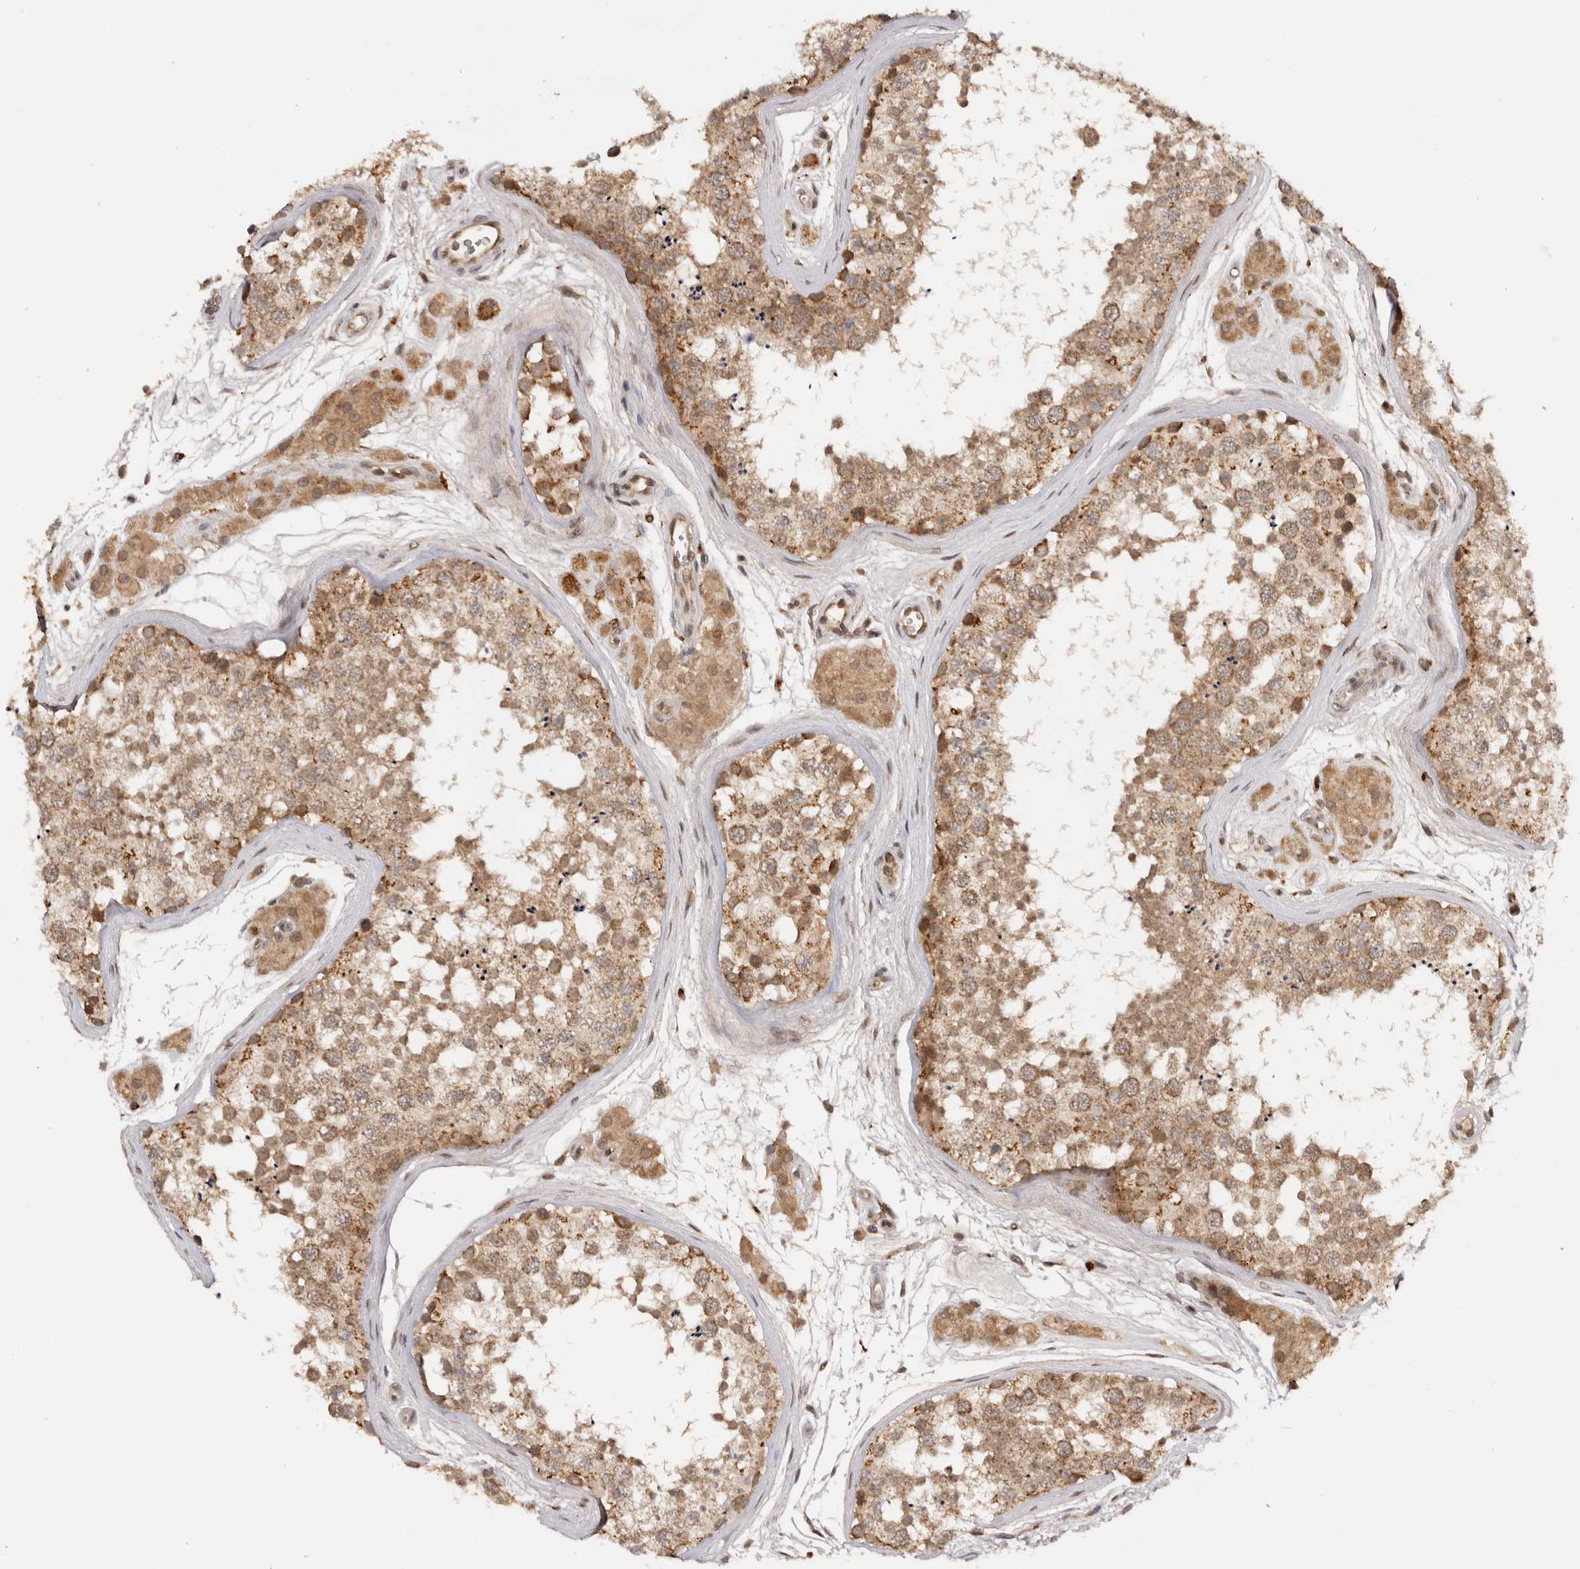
{"staining": {"intensity": "moderate", "quantity": ">75%", "location": "cytoplasmic/membranous"}, "tissue": "testis", "cell_type": "Cells in seminiferous ducts", "image_type": "normal", "snomed": [{"axis": "morphology", "description": "Normal tissue, NOS"}, {"axis": "topography", "description": "Testis"}], "caption": "Benign testis demonstrates moderate cytoplasmic/membranous positivity in approximately >75% of cells in seminiferous ducts (DAB = brown stain, brightfield microscopy at high magnification)..", "gene": "TARS2", "patient": {"sex": "male", "age": 56}}